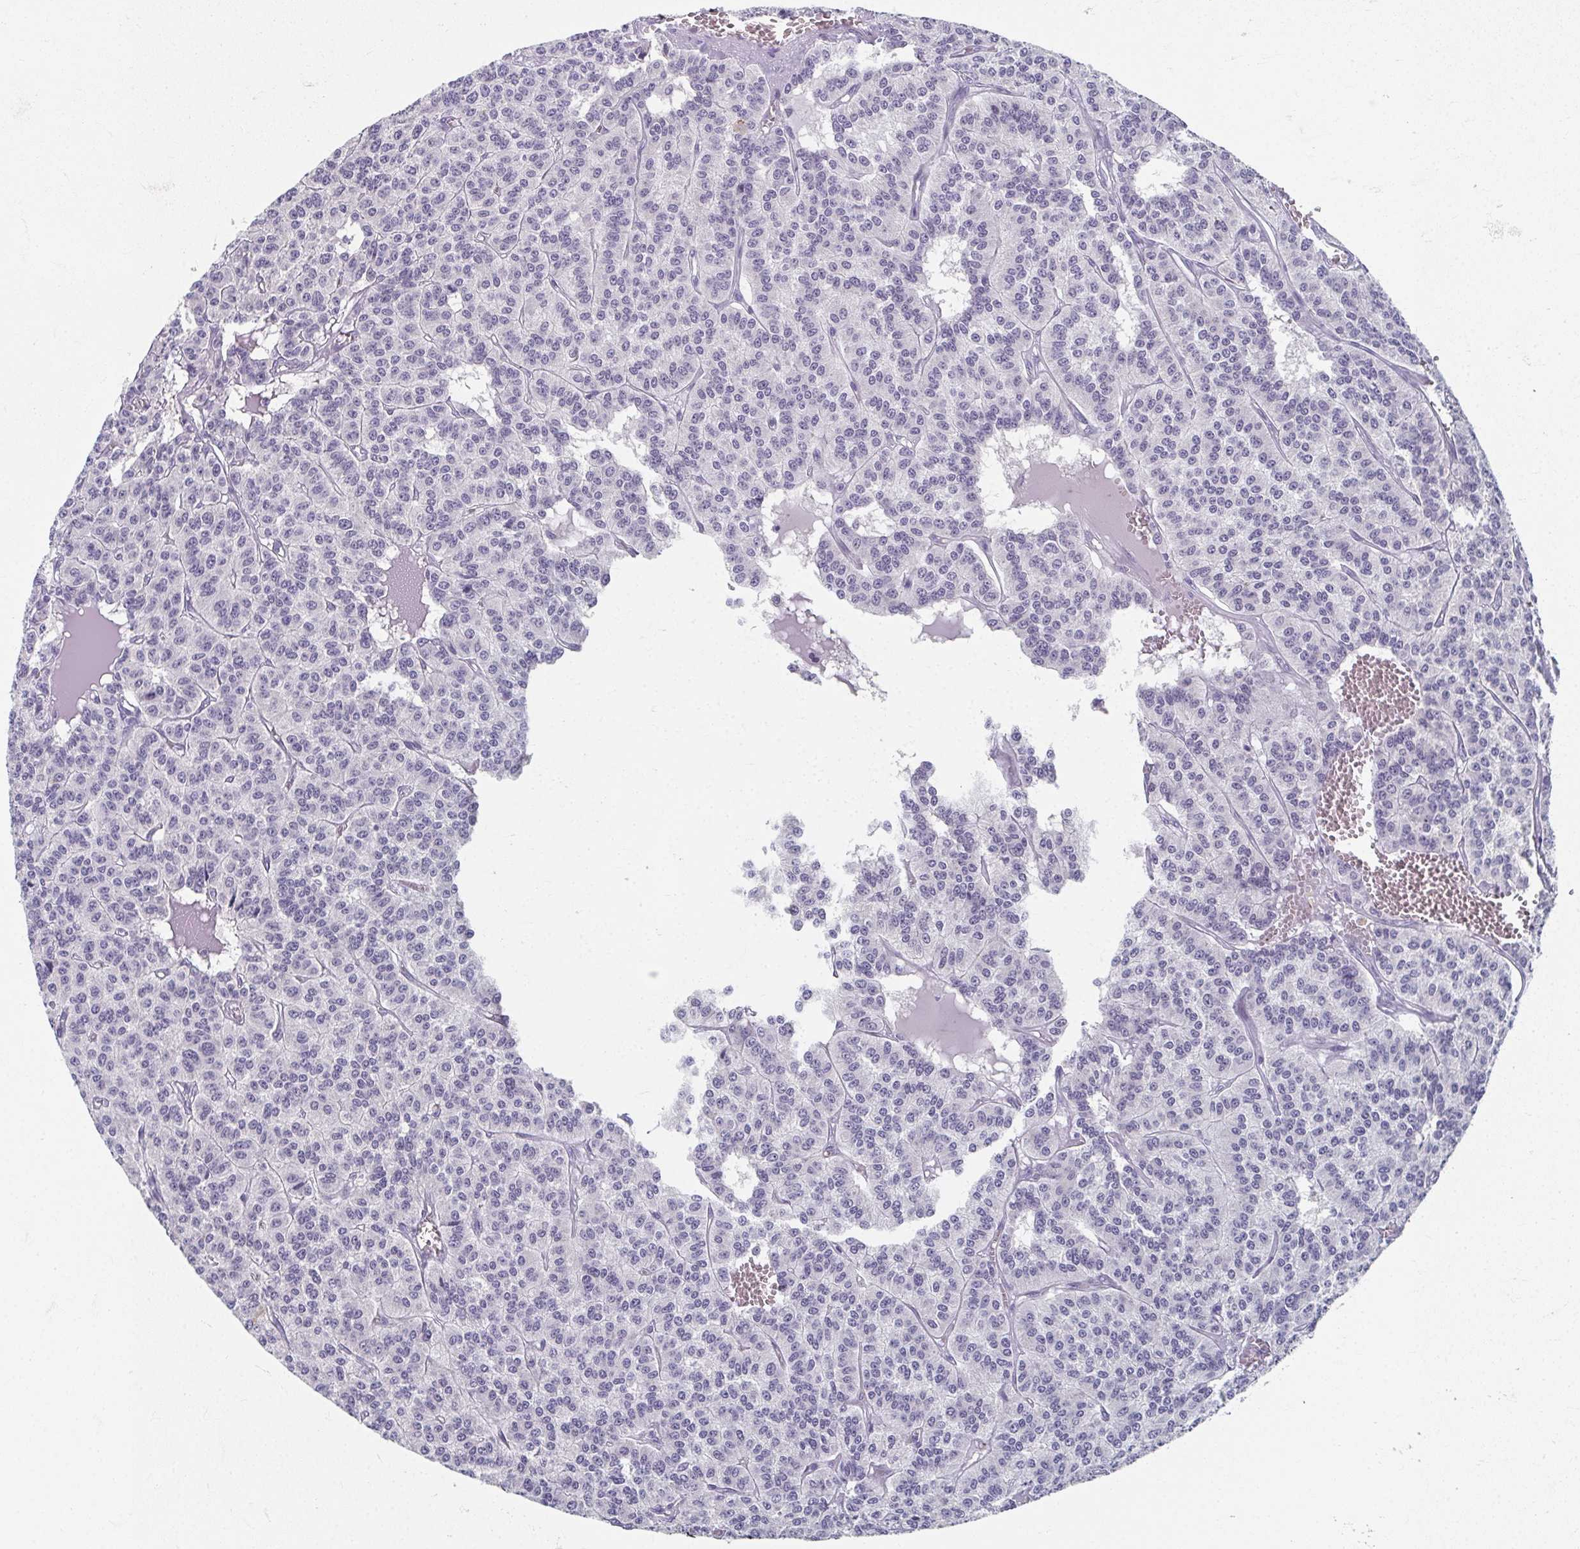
{"staining": {"intensity": "negative", "quantity": "none", "location": "none"}, "tissue": "carcinoid", "cell_type": "Tumor cells", "image_type": "cancer", "snomed": [{"axis": "morphology", "description": "Carcinoid, malignant, NOS"}, {"axis": "topography", "description": "Lung"}], "caption": "Immunohistochemistry (IHC) micrograph of neoplastic tissue: human carcinoid (malignant) stained with DAB (3,3'-diaminobenzidine) displays no significant protein positivity in tumor cells.", "gene": "CAMKV", "patient": {"sex": "female", "age": 71}}